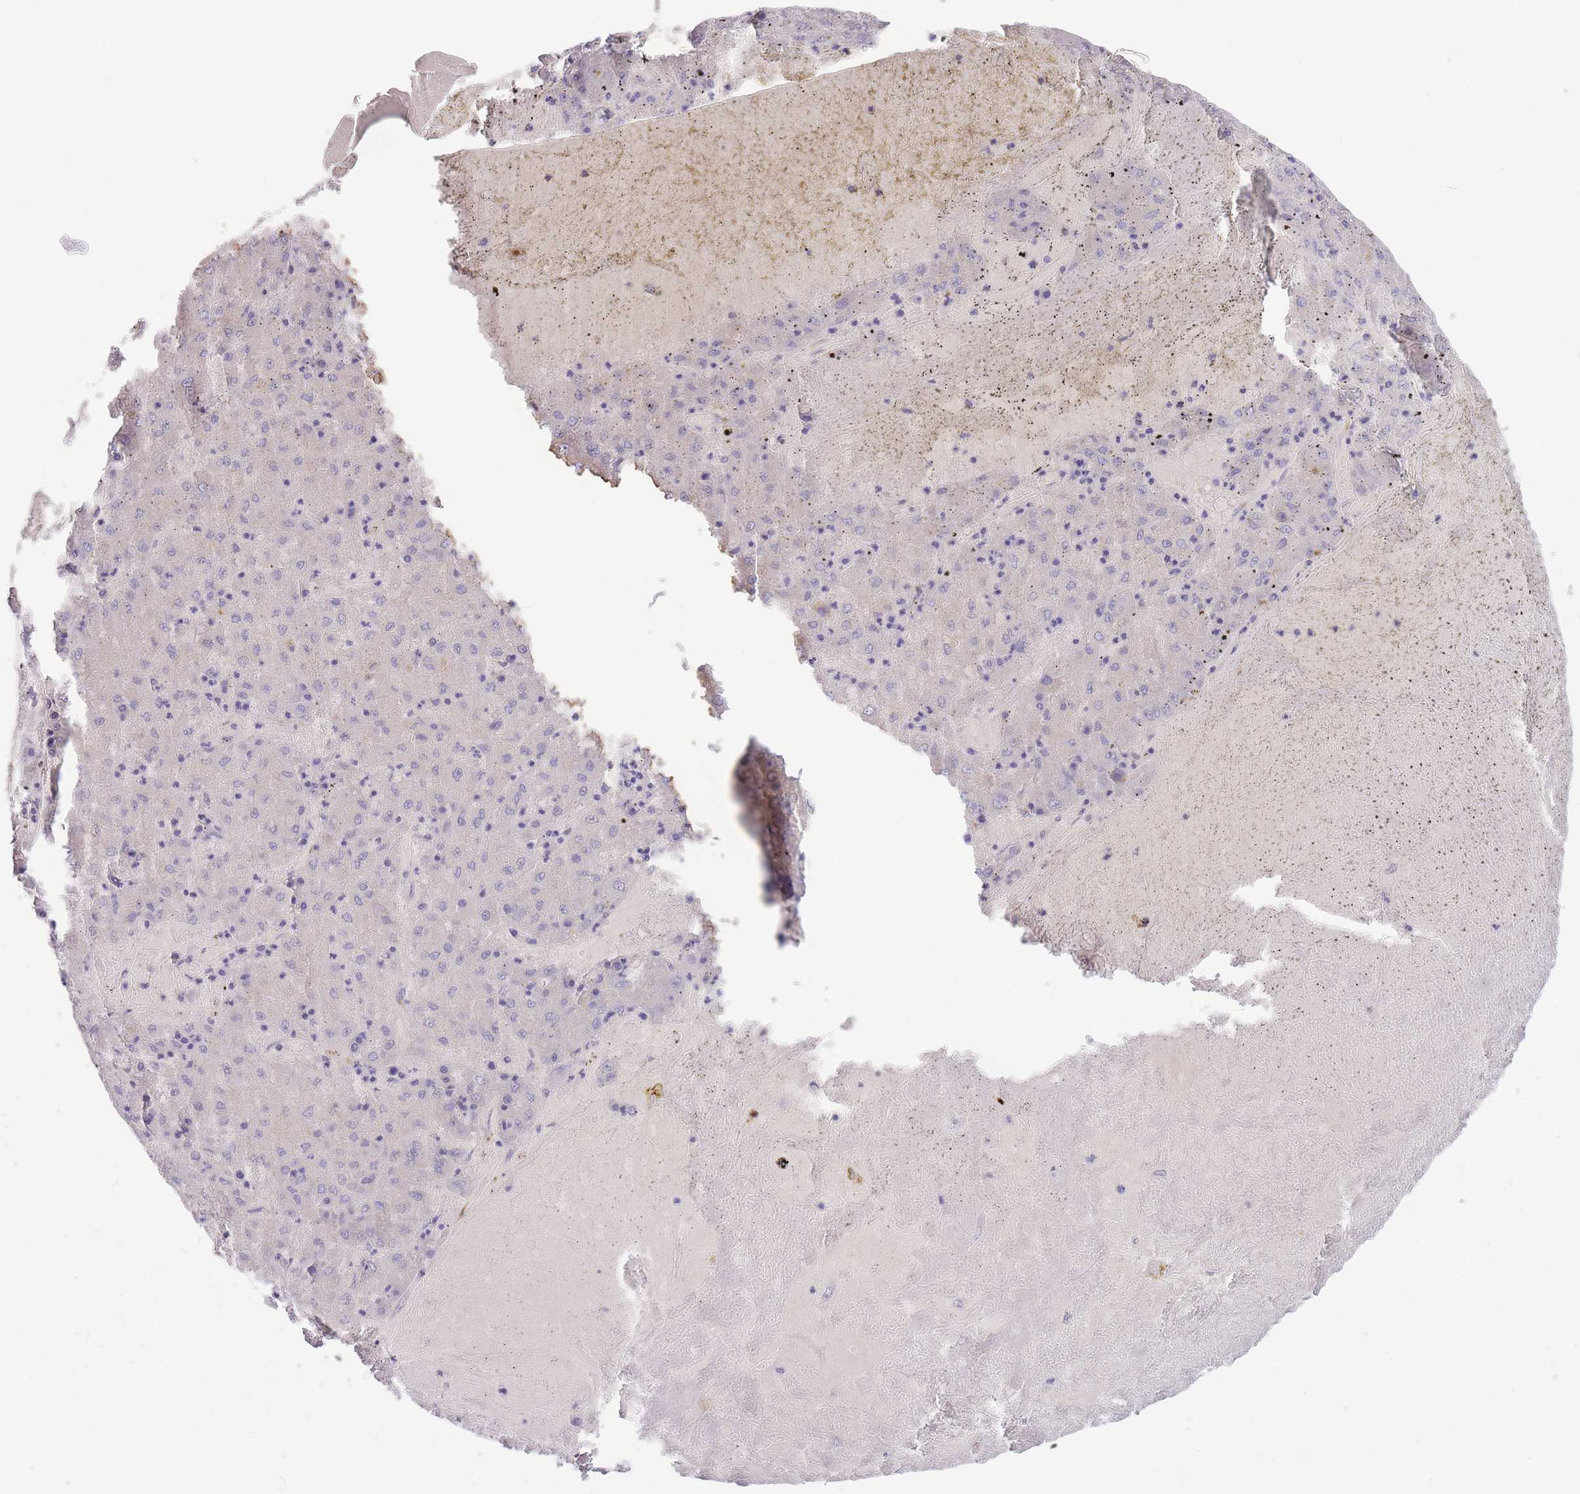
{"staining": {"intensity": "negative", "quantity": "none", "location": "none"}, "tissue": "liver cancer", "cell_type": "Tumor cells", "image_type": "cancer", "snomed": [{"axis": "morphology", "description": "Carcinoma, Hepatocellular, NOS"}, {"axis": "topography", "description": "Liver"}], "caption": "IHC of liver hepatocellular carcinoma exhibits no positivity in tumor cells. (DAB (3,3'-diaminobenzidine) immunohistochemistry, high magnification).", "gene": "CENPM", "patient": {"sex": "male", "age": 72}}